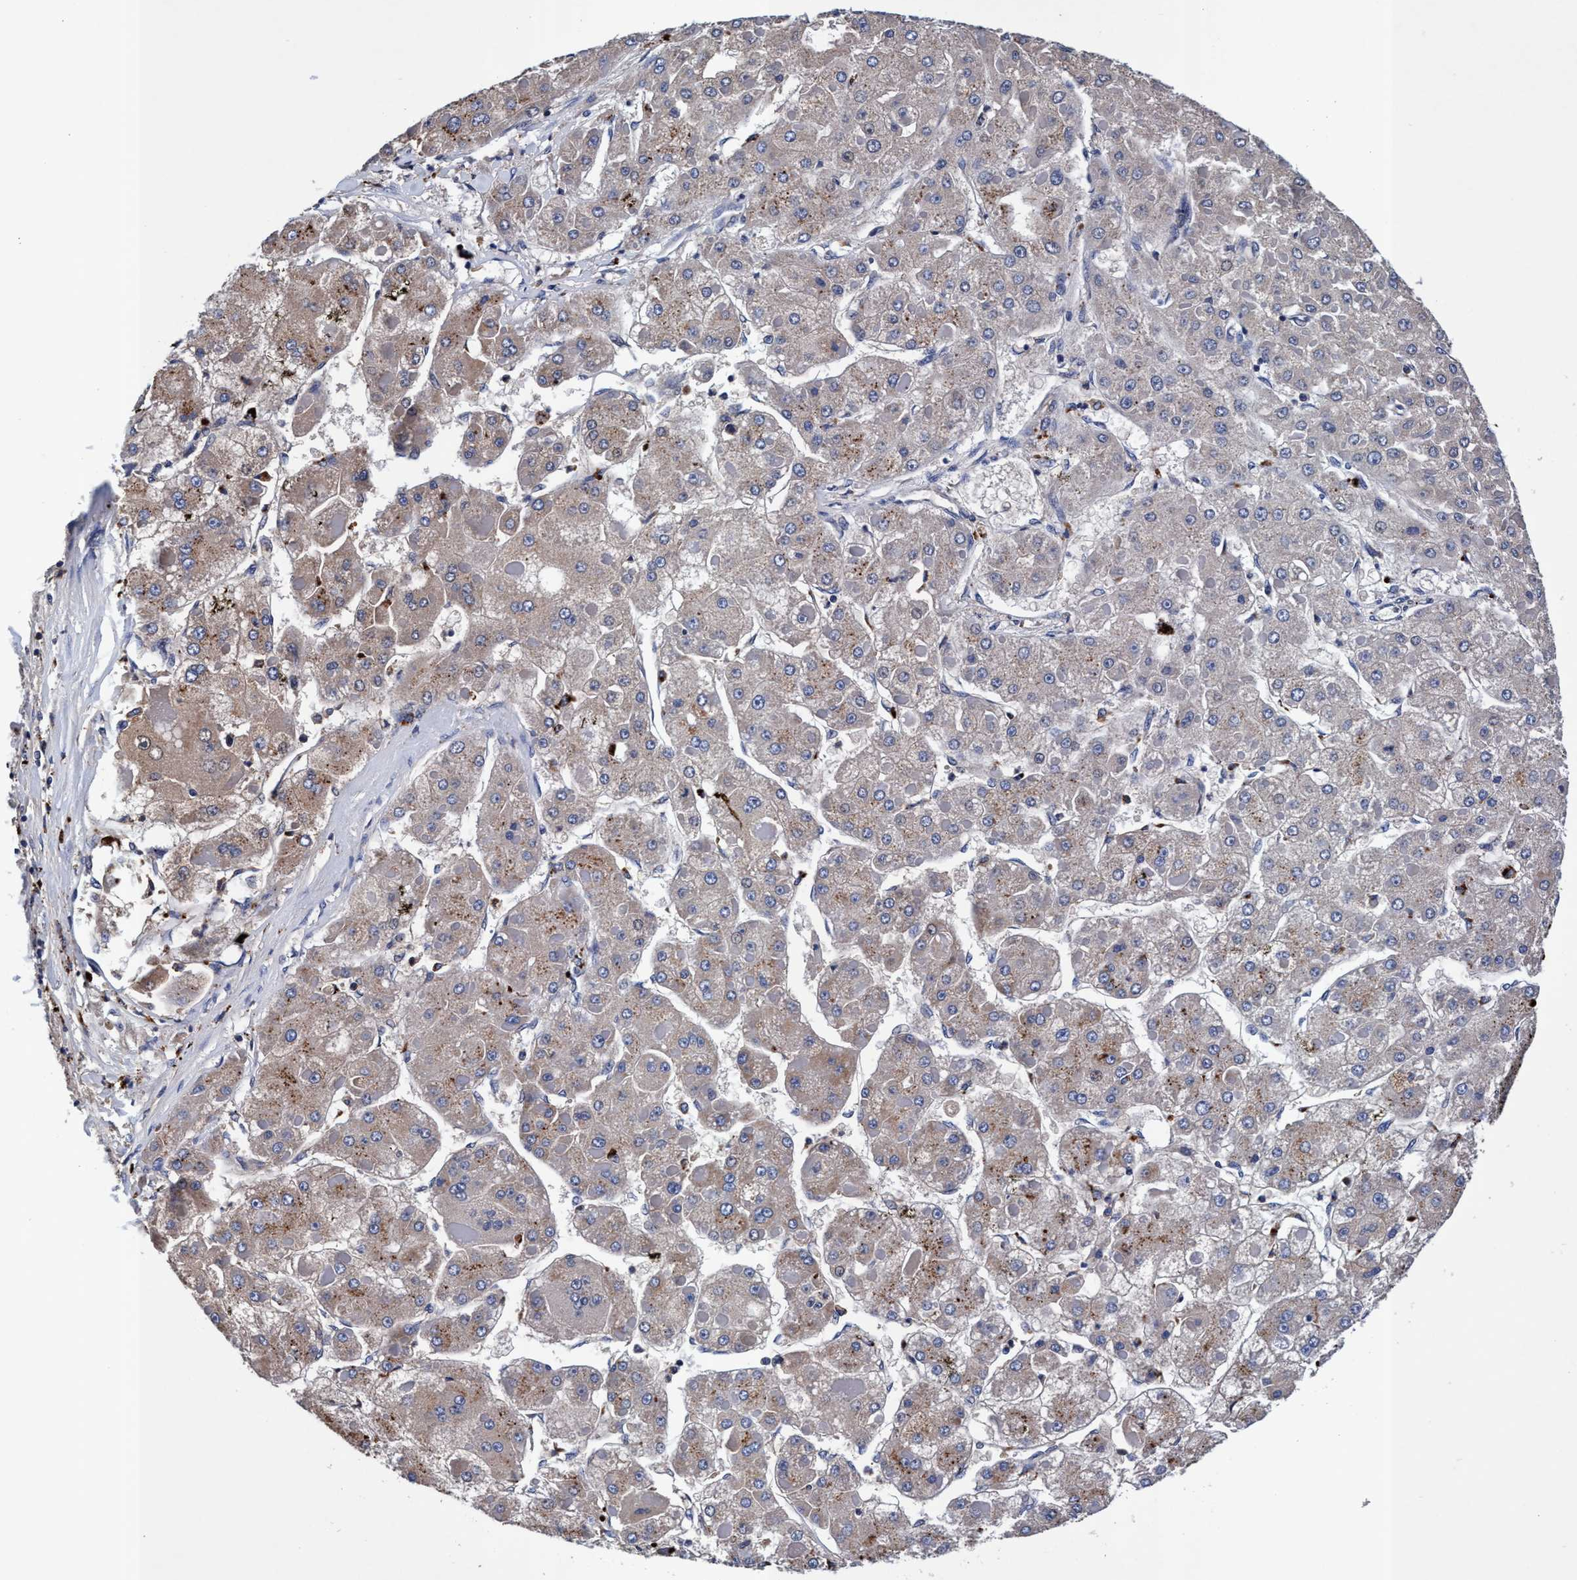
{"staining": {"intensity": "moderate", "quantity": "<25%", "location": "cytoplasmic/membranous"}, "tissue": "liver cancer", "cell_type": "Tumor cells", "image_type": "cancer", "snomed": [{"axis": "morphology", "description": "Carcinoma, Hepatocellular, NOS"}, {"axis": "topography", "description": "Liver"}], "caption": "Liver cancer (hepatocellular carcinoma) tissue demonstrates moderate cytoplasmic/membranous positivity in approximately <25% of tumor cells", "gene": "RNF208", "patient": {"sex": "female", "age": 73}}